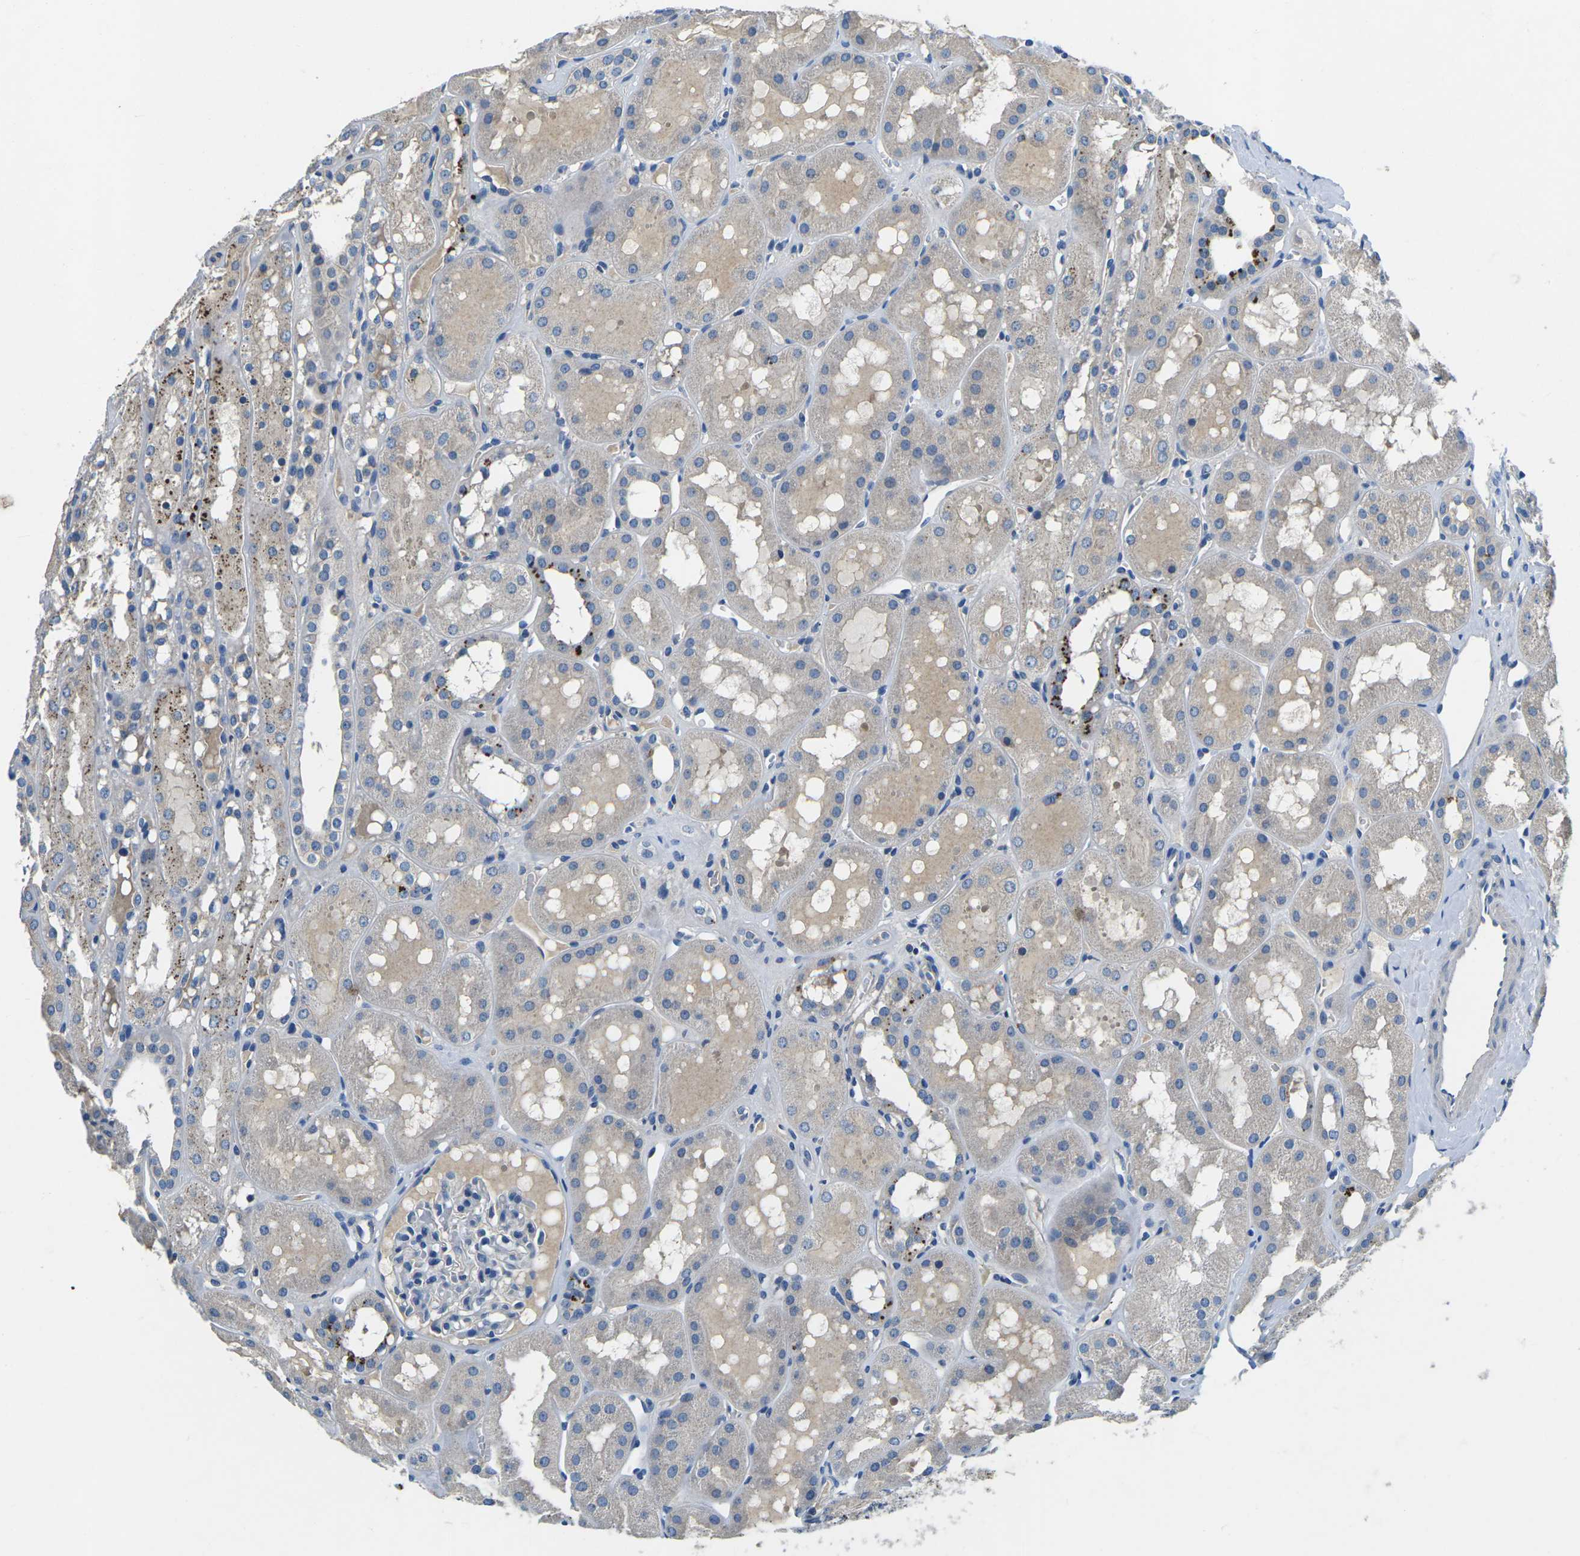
{"staining": {"intensity": "negative", "quantity": "none", "location": "none"}, "tissue": "kidney", "cell_type": "Cells in glomeruli", "image_type": "normal", "snomed": [{"axis": "morphology", "description": "Normal tissue, NOS"}, {"axis": "topography", "description": "Kidney"}, {"axis": "topography", "description": "Urinary bladder"}], "caption": "Benign kidney was stained to show a protein in brown. There is no significant positivity in cells in glomeruli. Brightfield microscopy of IHC stained with DAB (brown) and hematoxylin (blue), captured at high magnification.", "gene": "PDCD6IP", "patient": {"sex": "male", "age": 16}}